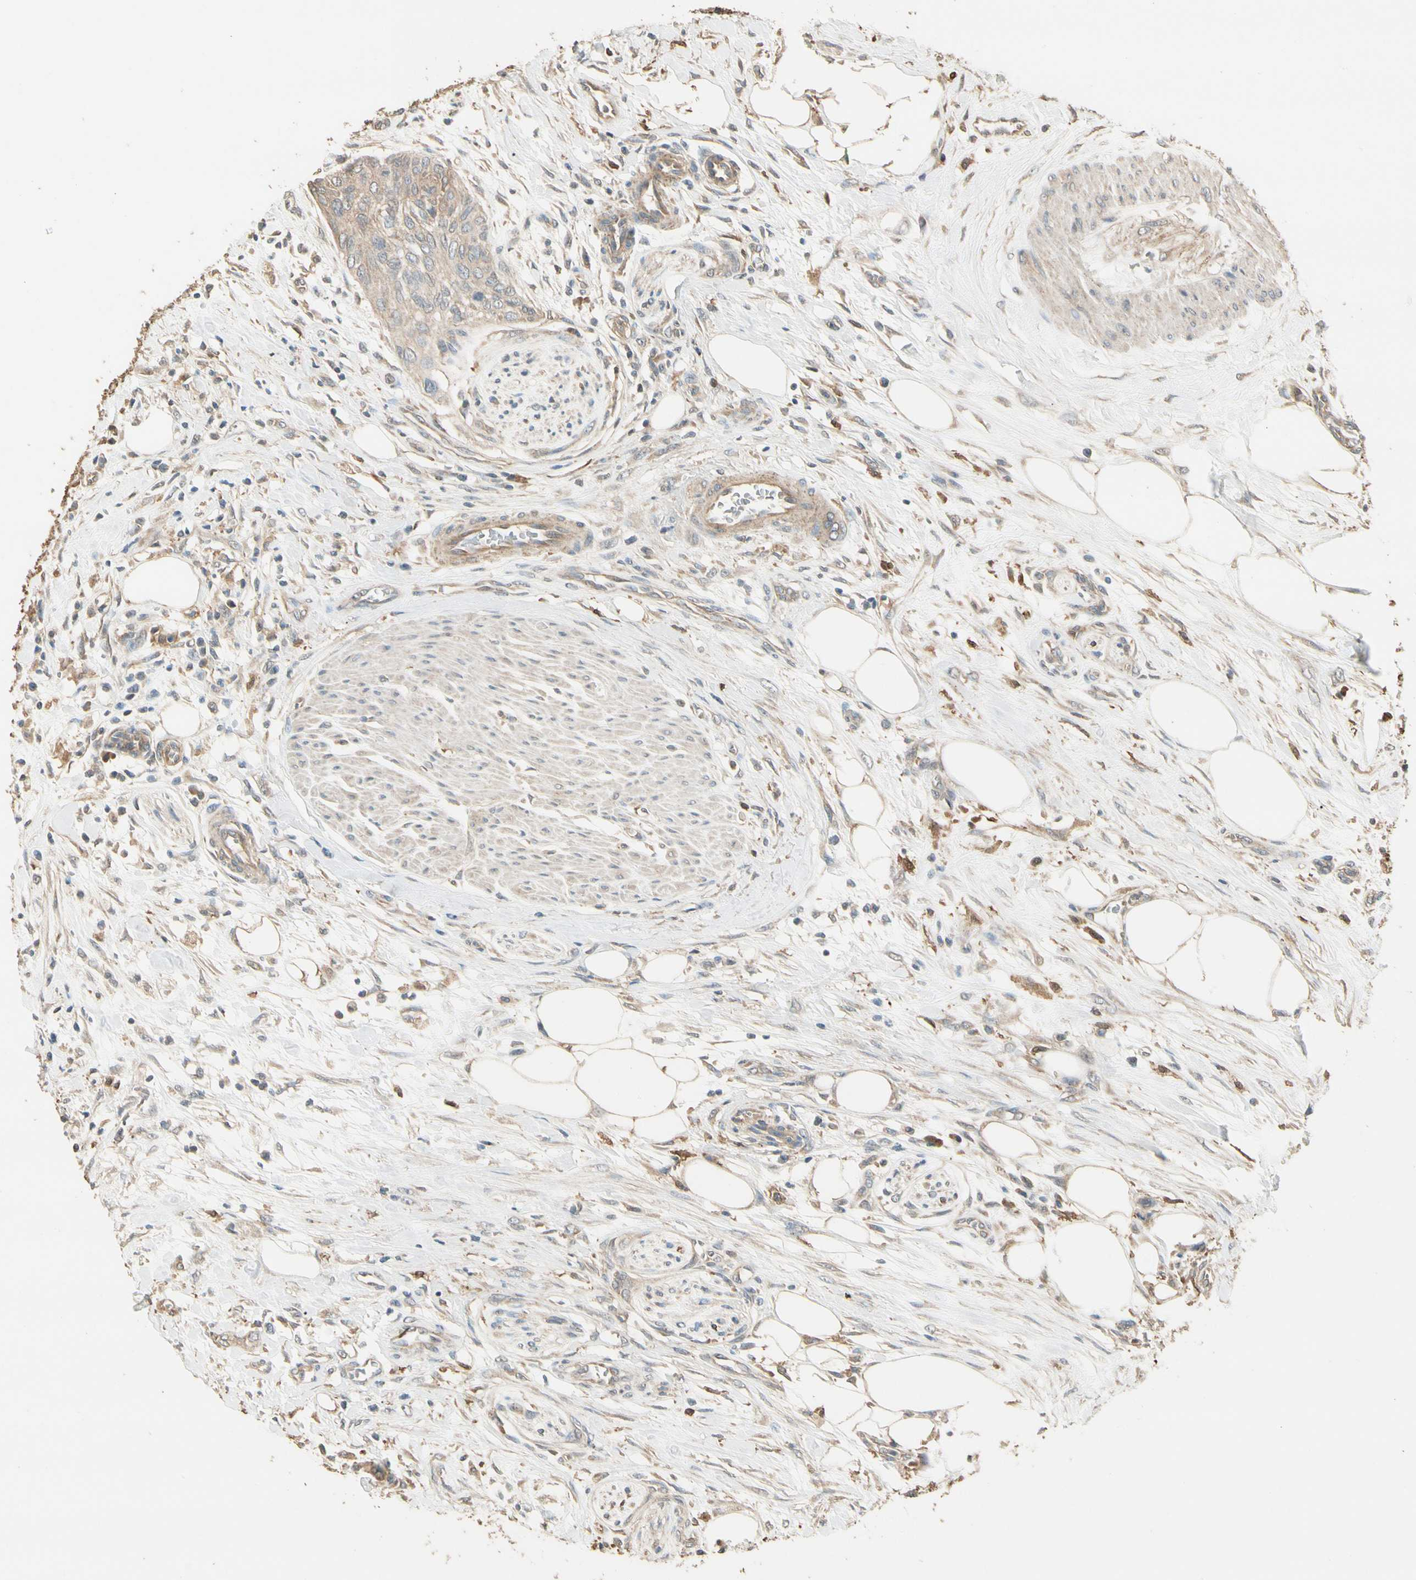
{"staining": {"intensity": "weak", "quantity": "25%-75%", "location": "cytoplasmic/membranous"}, "tissue": "urothelial cancer", "cell_type": "Tumor cells", "image_type": "cancer", "snomed": [{"axis": "morphology", "description": "Urothelial carcinoma, High grade"}, {"axis": "topography", "description": "Urinary bladder"}], "caption": "An image showing weak cytoplasmic/membranous staining in about 25%-75% of tumor cells in urothelial carcinoma (high-grade), as visualized by brown immunohistochemical staining.", "gene": "CDH6", "patient": {"sex": "male", "age": 35}}